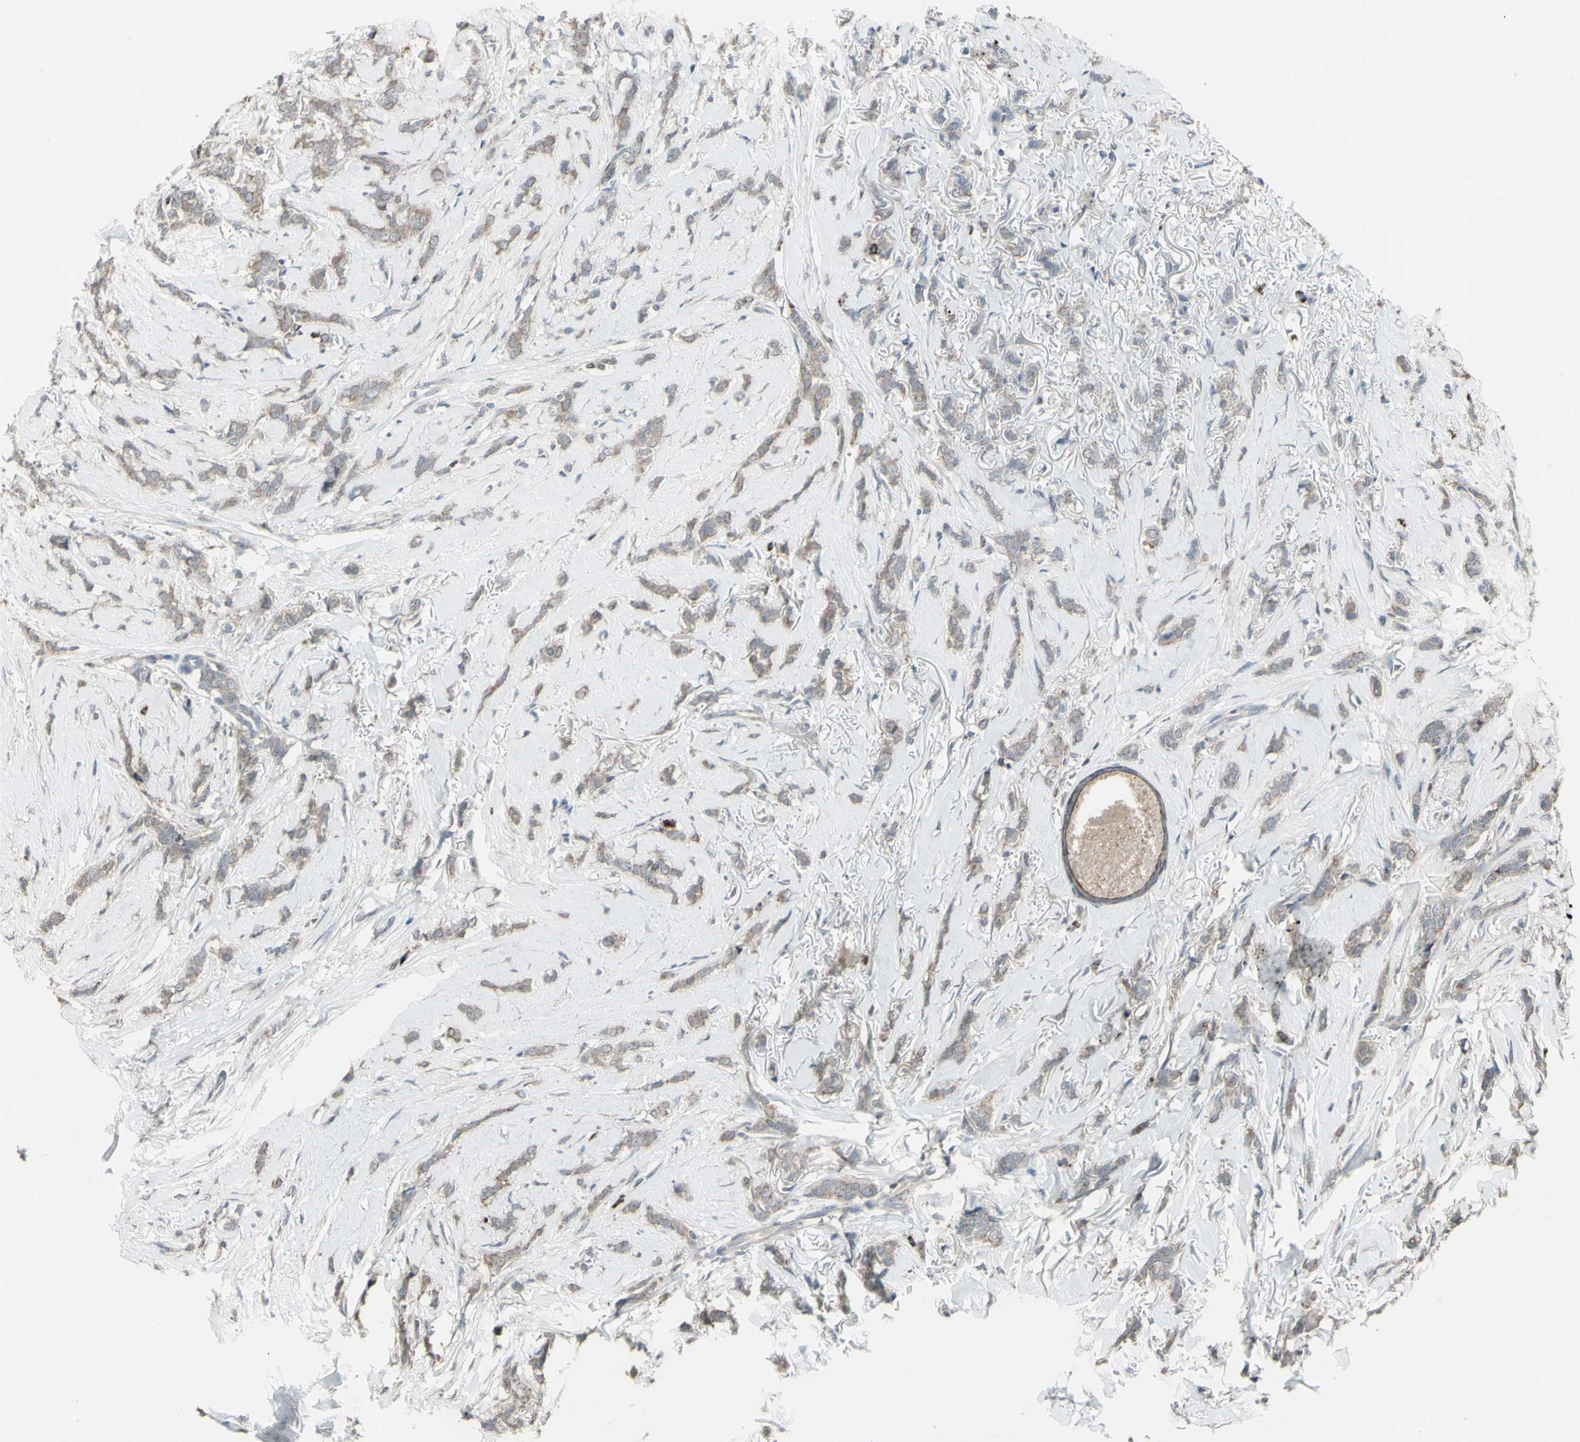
{"staining": {"intensity": "weak", "quantity": ">75%", "location": "cytoplasmic/membranous"}, "tissue": "breast cancer", "cell_type": "Tumor cells", "image_type": "cancer", "snomed": [{"axis": "morphology", "description": "Lobular carcinoma"}, {"axis": "topography", "description": "Skin"}, {"axis": "topography", "description": "Breast"}], "caption": "Immunohistochemical staining of human breast cancer reveals low levels of weak cytoplasmic/membranous protein positivity in approximately >75% of tumor cells.", "gene": "GRAMD1B", "patient": {"sex": "female", "age": 46}}